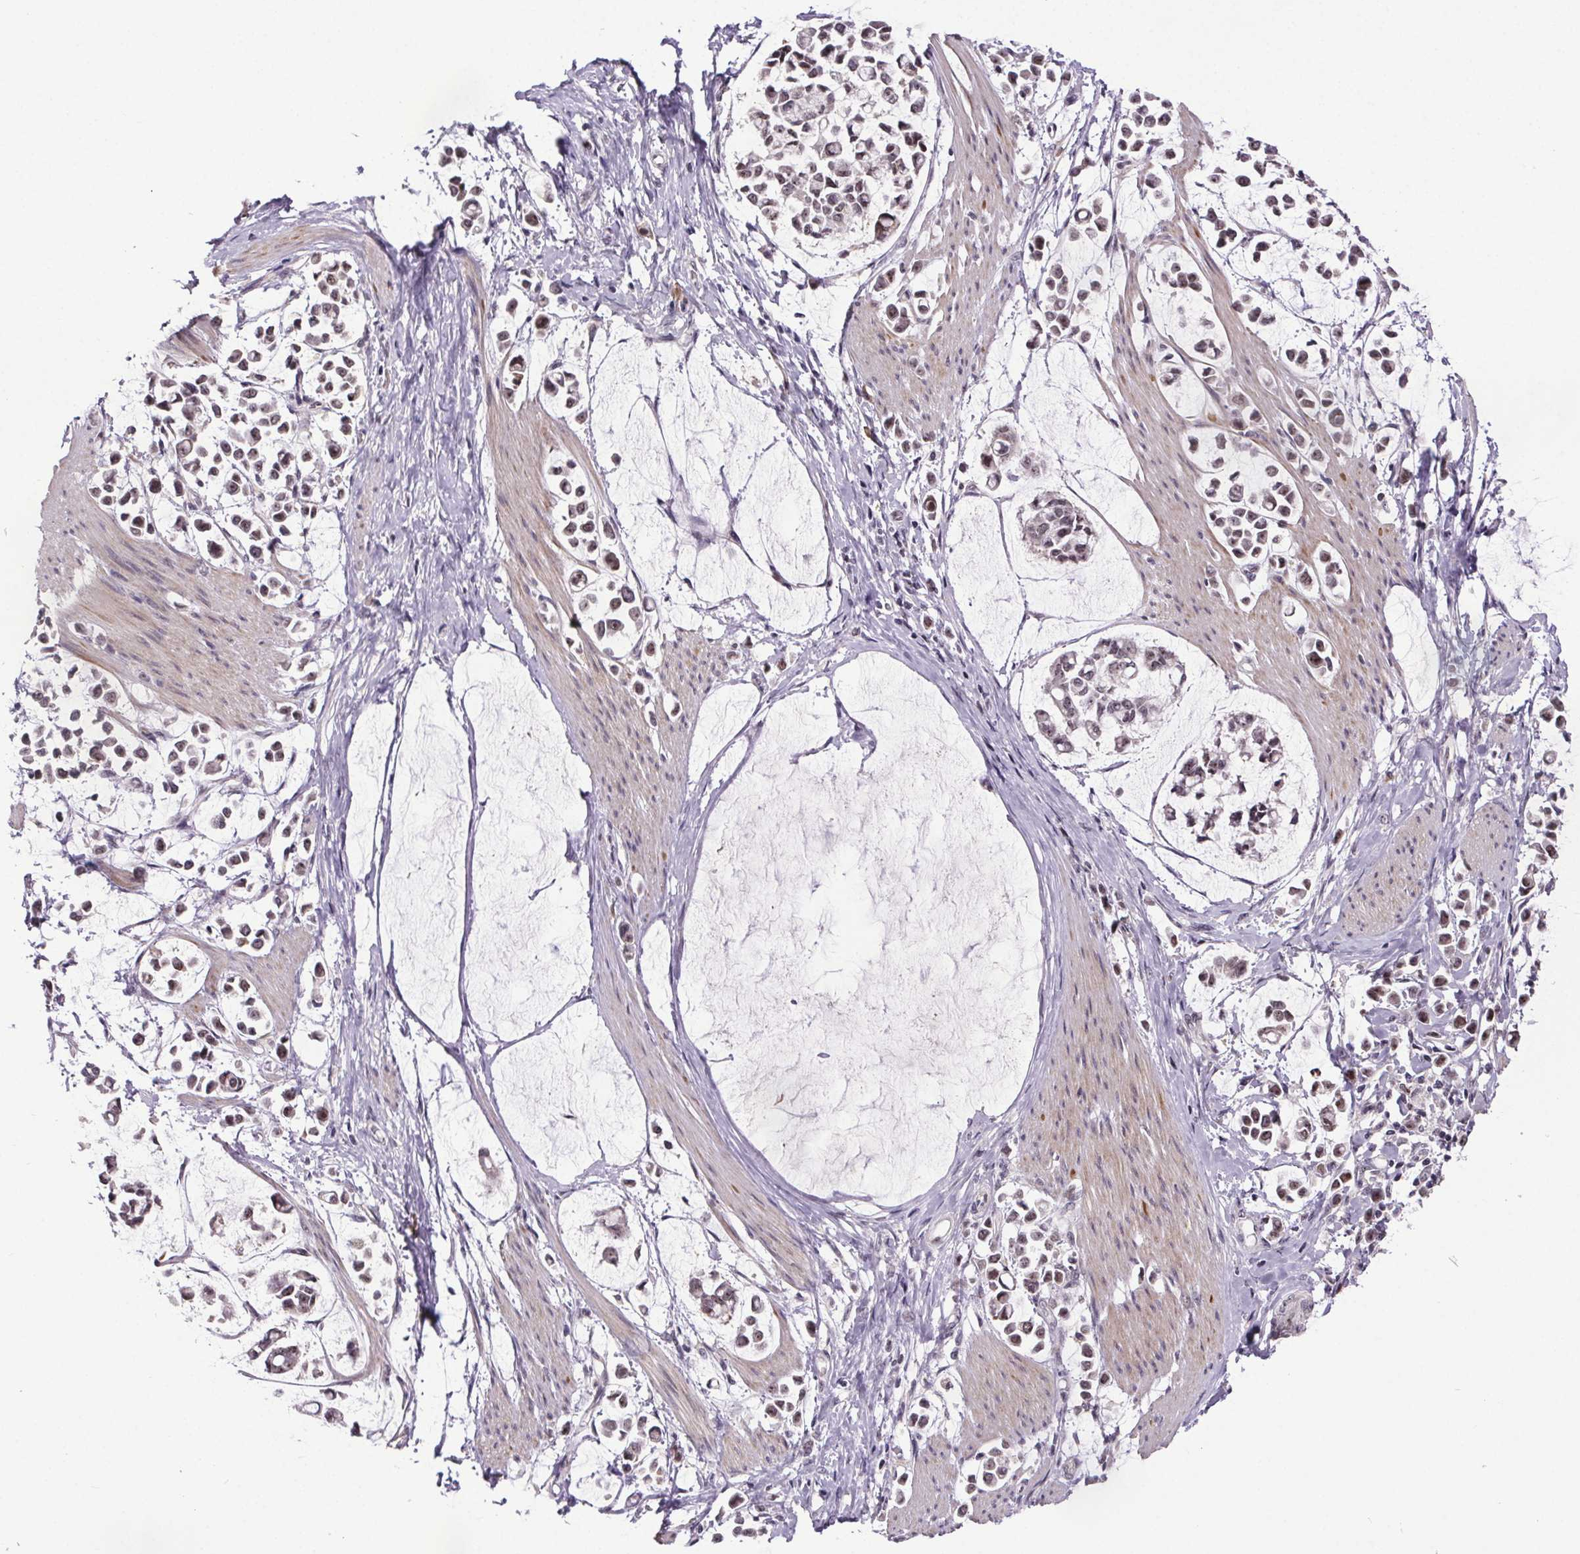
{"staining": {"intensity": "weak", "quantity": ">75%", "location": "nuclear"}, "tissue": "stomach cancer", "cell_type": "Tumor cells", "image_type": "cancer", "snomed": [{"axis": "morphology", "description": "Adenocarcinoma, NOS"}, {"axis": "topography", "description": "Stomach"}], "caption": "This histopathology image demonstrates stomach cancer (adenocarcinoma) stained with immunohistochemistry (IHC) to label a protein in brown. The nuclear of tumor cells show weak positivity for the protein. Nuclei are counter-stained blue.", "gene": "ATMIN", "patient": {"sex": "male", "age": 82}}